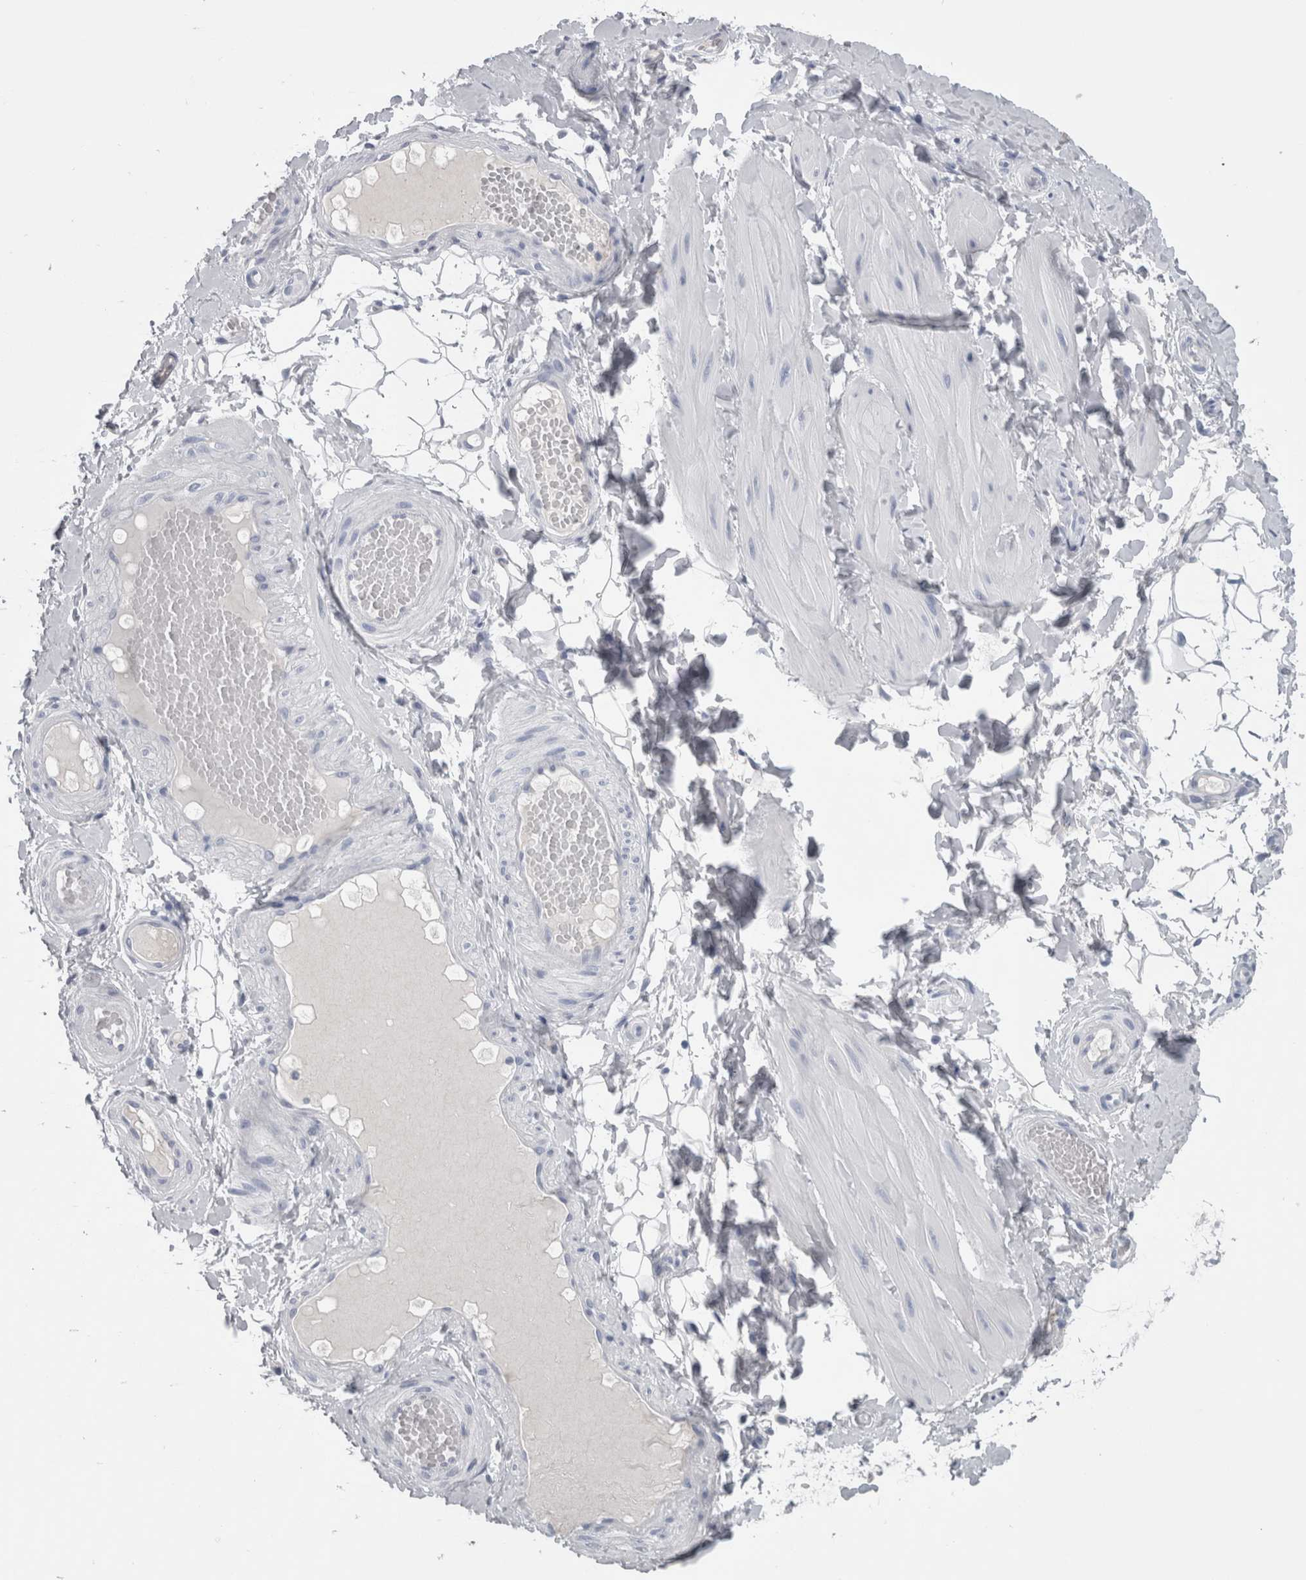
{"staining": {"intensity": "negative", "quantity": "none", "location": "none"}, "tissue": "adipose tissue", "cell_type": "Adipocytes", "image_type": "normal", "snomed": [{"axis": "morphology", "description": "Normal tissue, NOS"}, {"axis": "topography", "description": "Adipose tissue"}, {"axis": "topography", "description": "Vascular tissue"}, {"axis": "topography", "description": "Peripheral nerve tissue"}], "caption": "High power microscopy image of an immunohistochemistry (IHC) histopathology image of normal adipose tissue, revealing no significant positivity in adipocytes. Nuclei are stained in blue.", "gene": "CA8", "patient": {"sex": "male", "age": 25}}